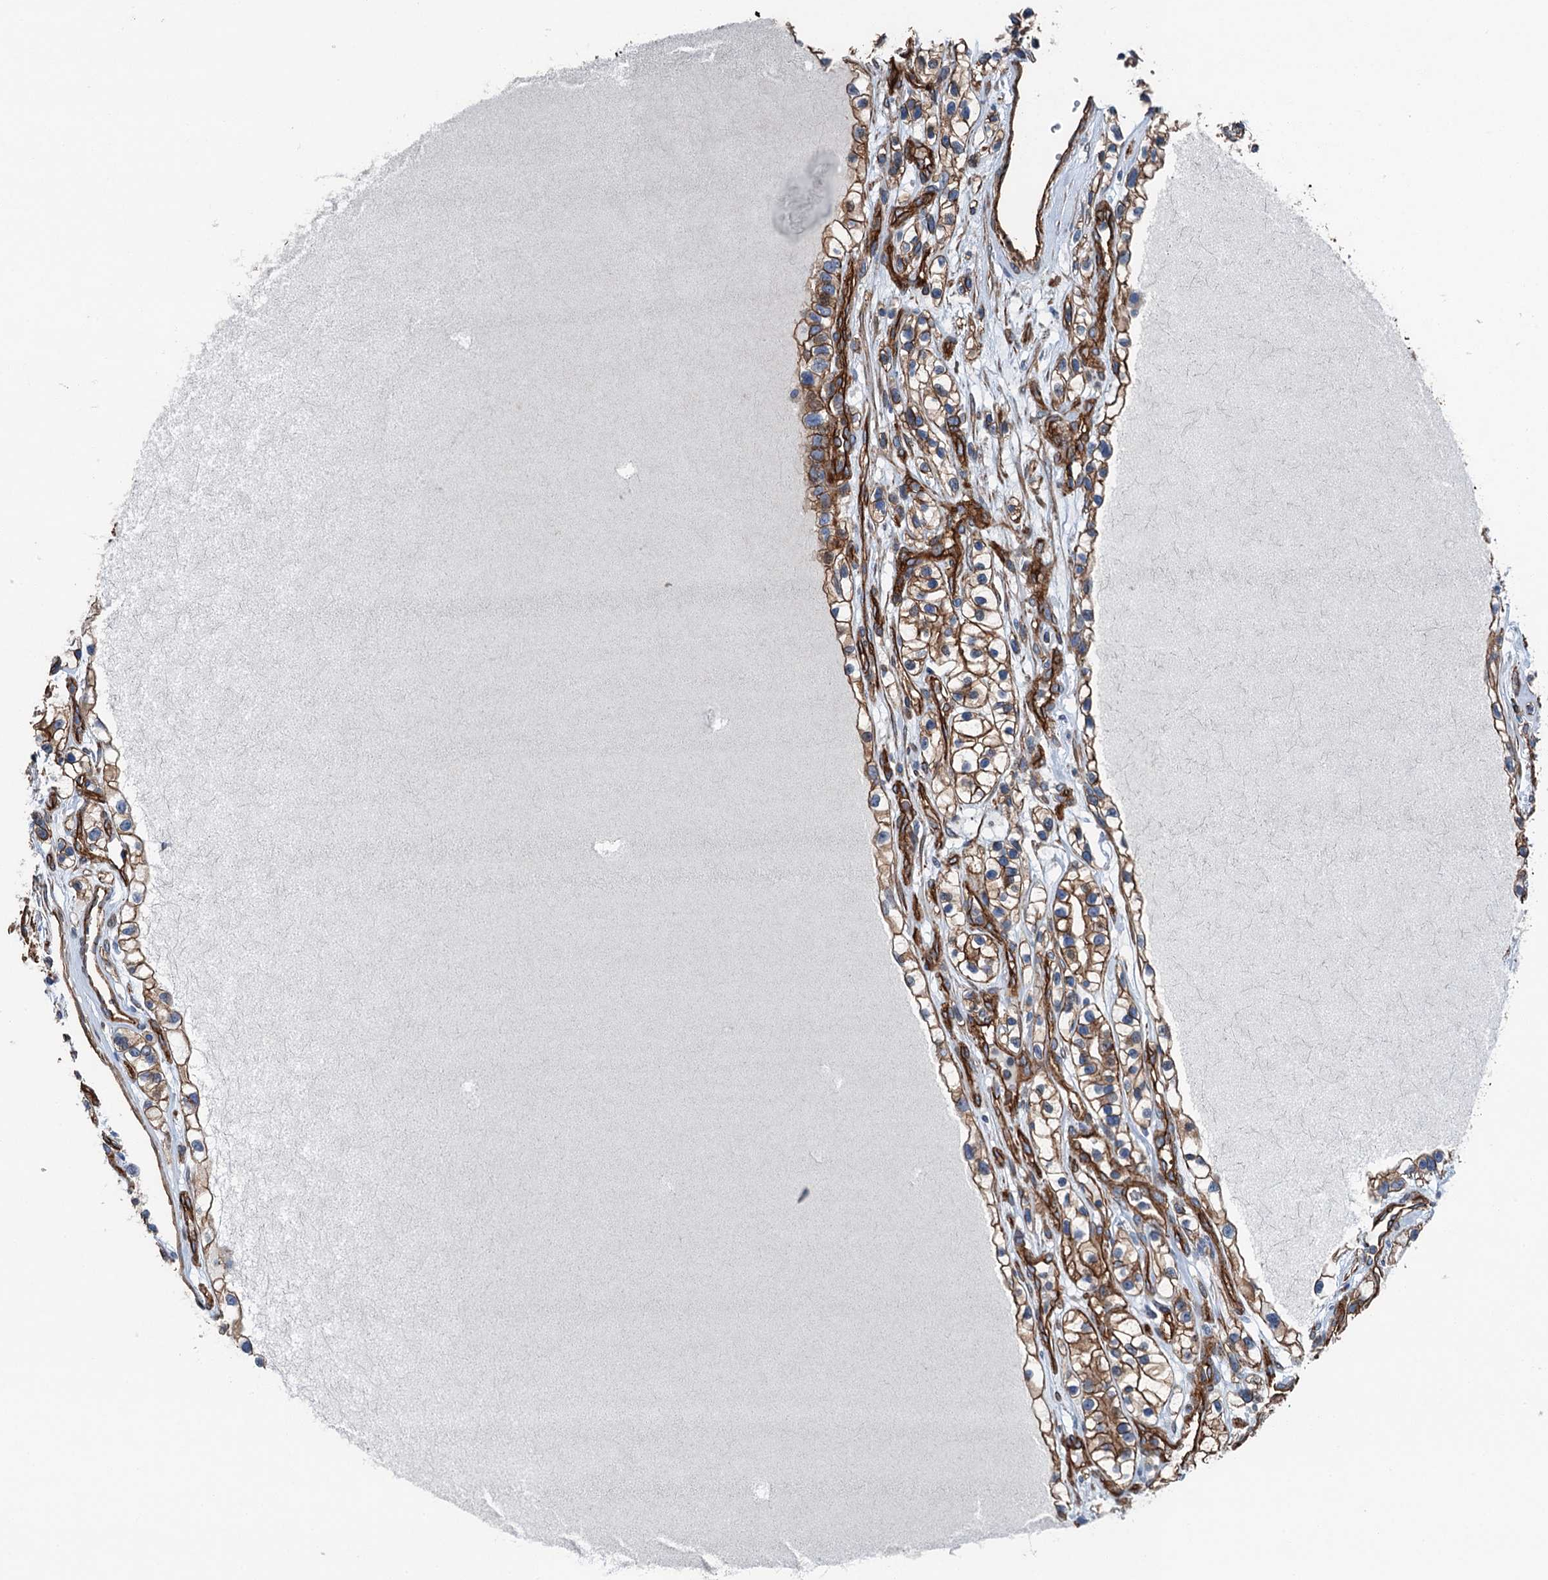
{"staining": {"intensity": "strong", "quantity": ">75%", "location": "cytoplasmic/membranous"}, "tissue": "renal cancer", "cell_type": "Tumor cells", "image_type": "cancer", "snomed": [{"axis": "morphology", "description": "Adenocarcinoma, NOS"}, {"axis": "topography", "description": "Kidney"}], "caption": "The immunohistochemical stain shows strong cytoplasmic/membranous expression in tumor cells of renal adenocarcinoma tissue. (Stains: DAB in brown, nuclei in blue, Microscopy: brightfield microscopy at high magnification).", "gene": "NMRAL1", "patient": {"sex": "female", "age": 57}}